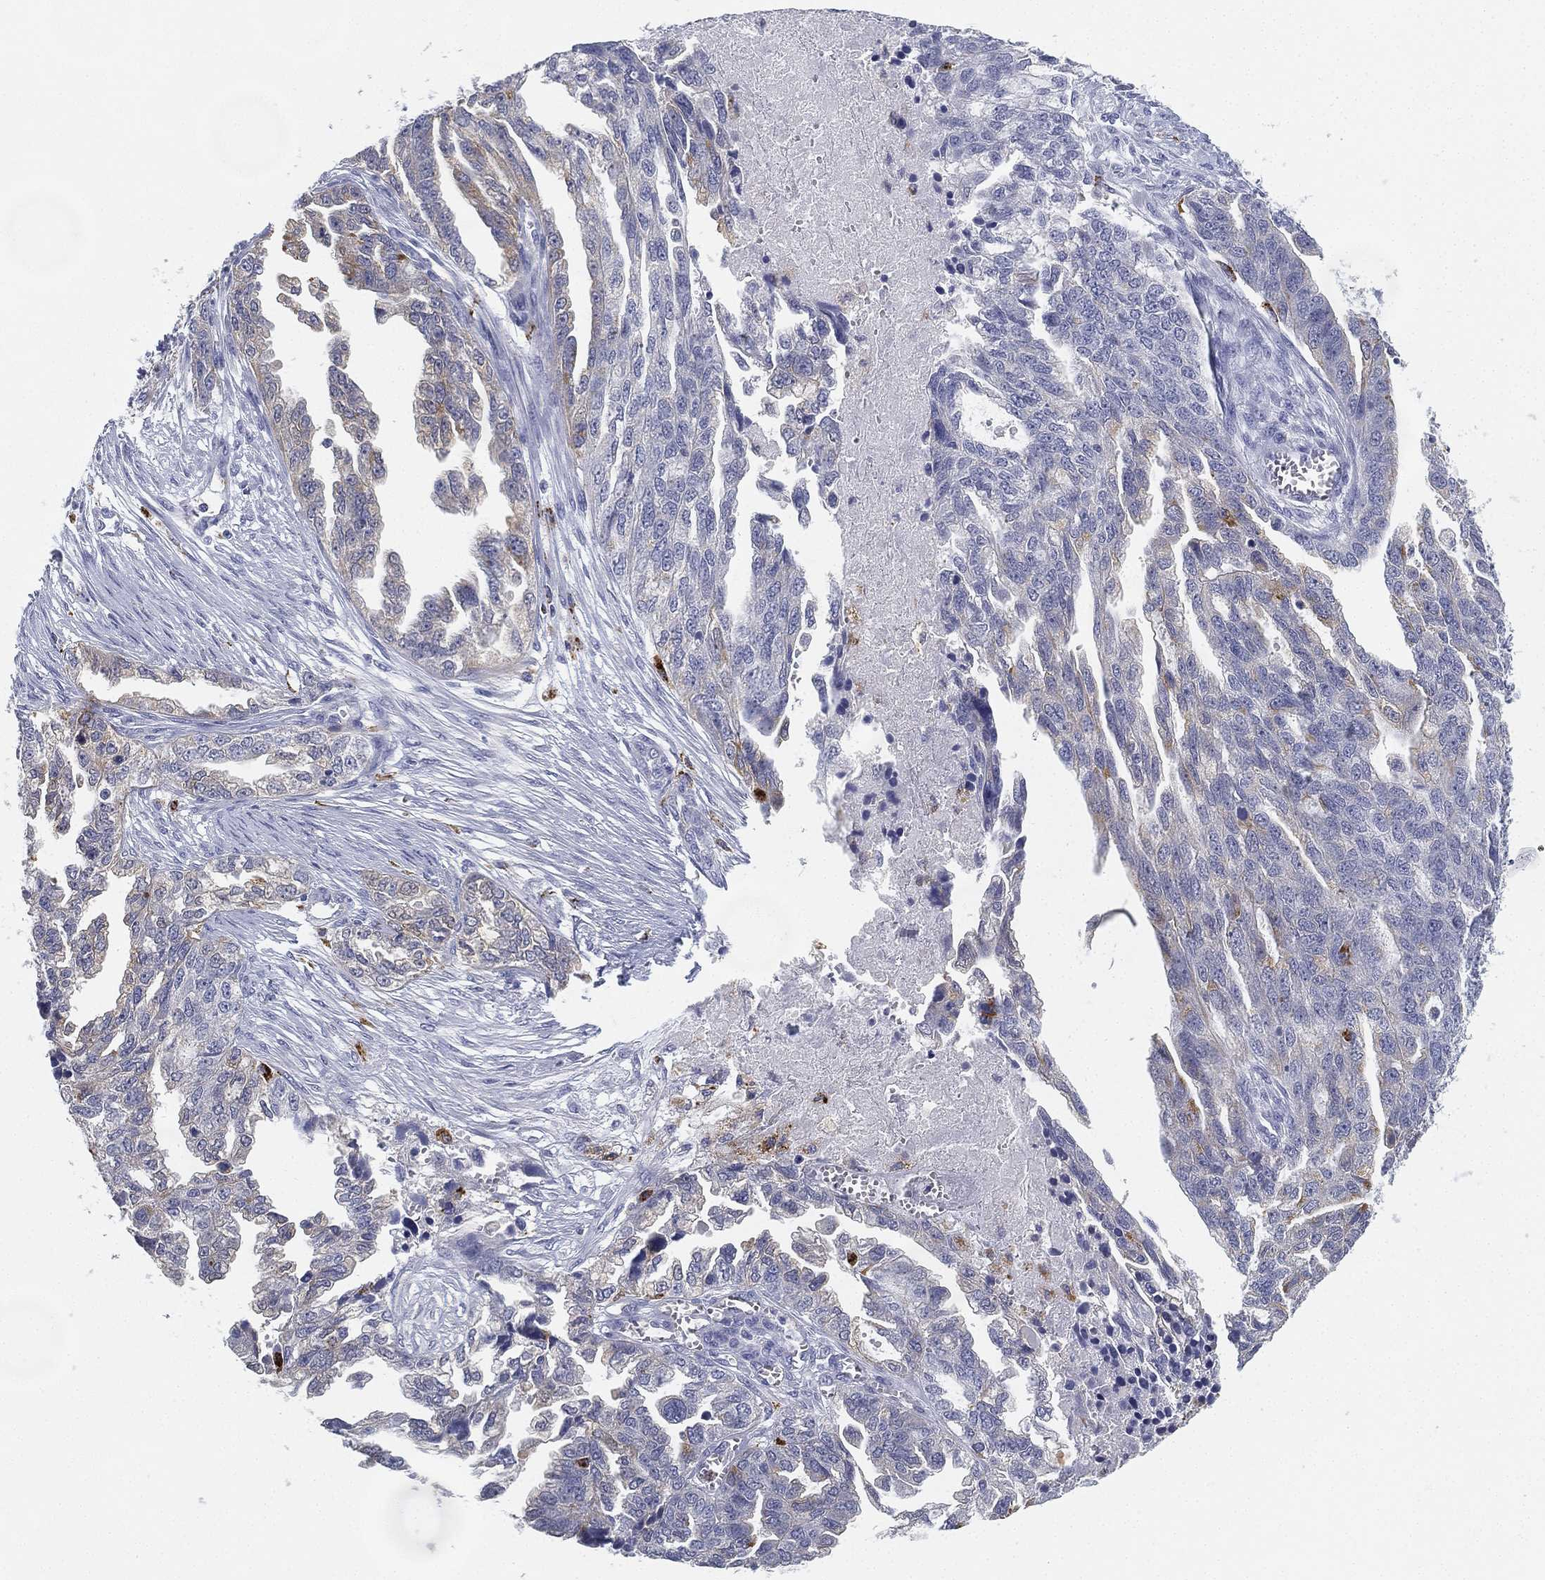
{"staining": {"intensity": "weak", "quantity": "<25%", "location": "cytoplasmic/membranous"}, "tissue": "ovarian cancer", "cell_type": "Tumor cells", "image_type": "cancer", "snomed": [{"axis": "morphology", "description": "Cystadenocarcinoma, serous, NOS"}, {"axis": "topography", "description": "Ovary"}], "caption": "Tumor cells are negative for protein expression in human serous cystadenocarcinoma (ovarian).", "gene": "NPC2", "patient": {"sex": "female", "age": 51}}